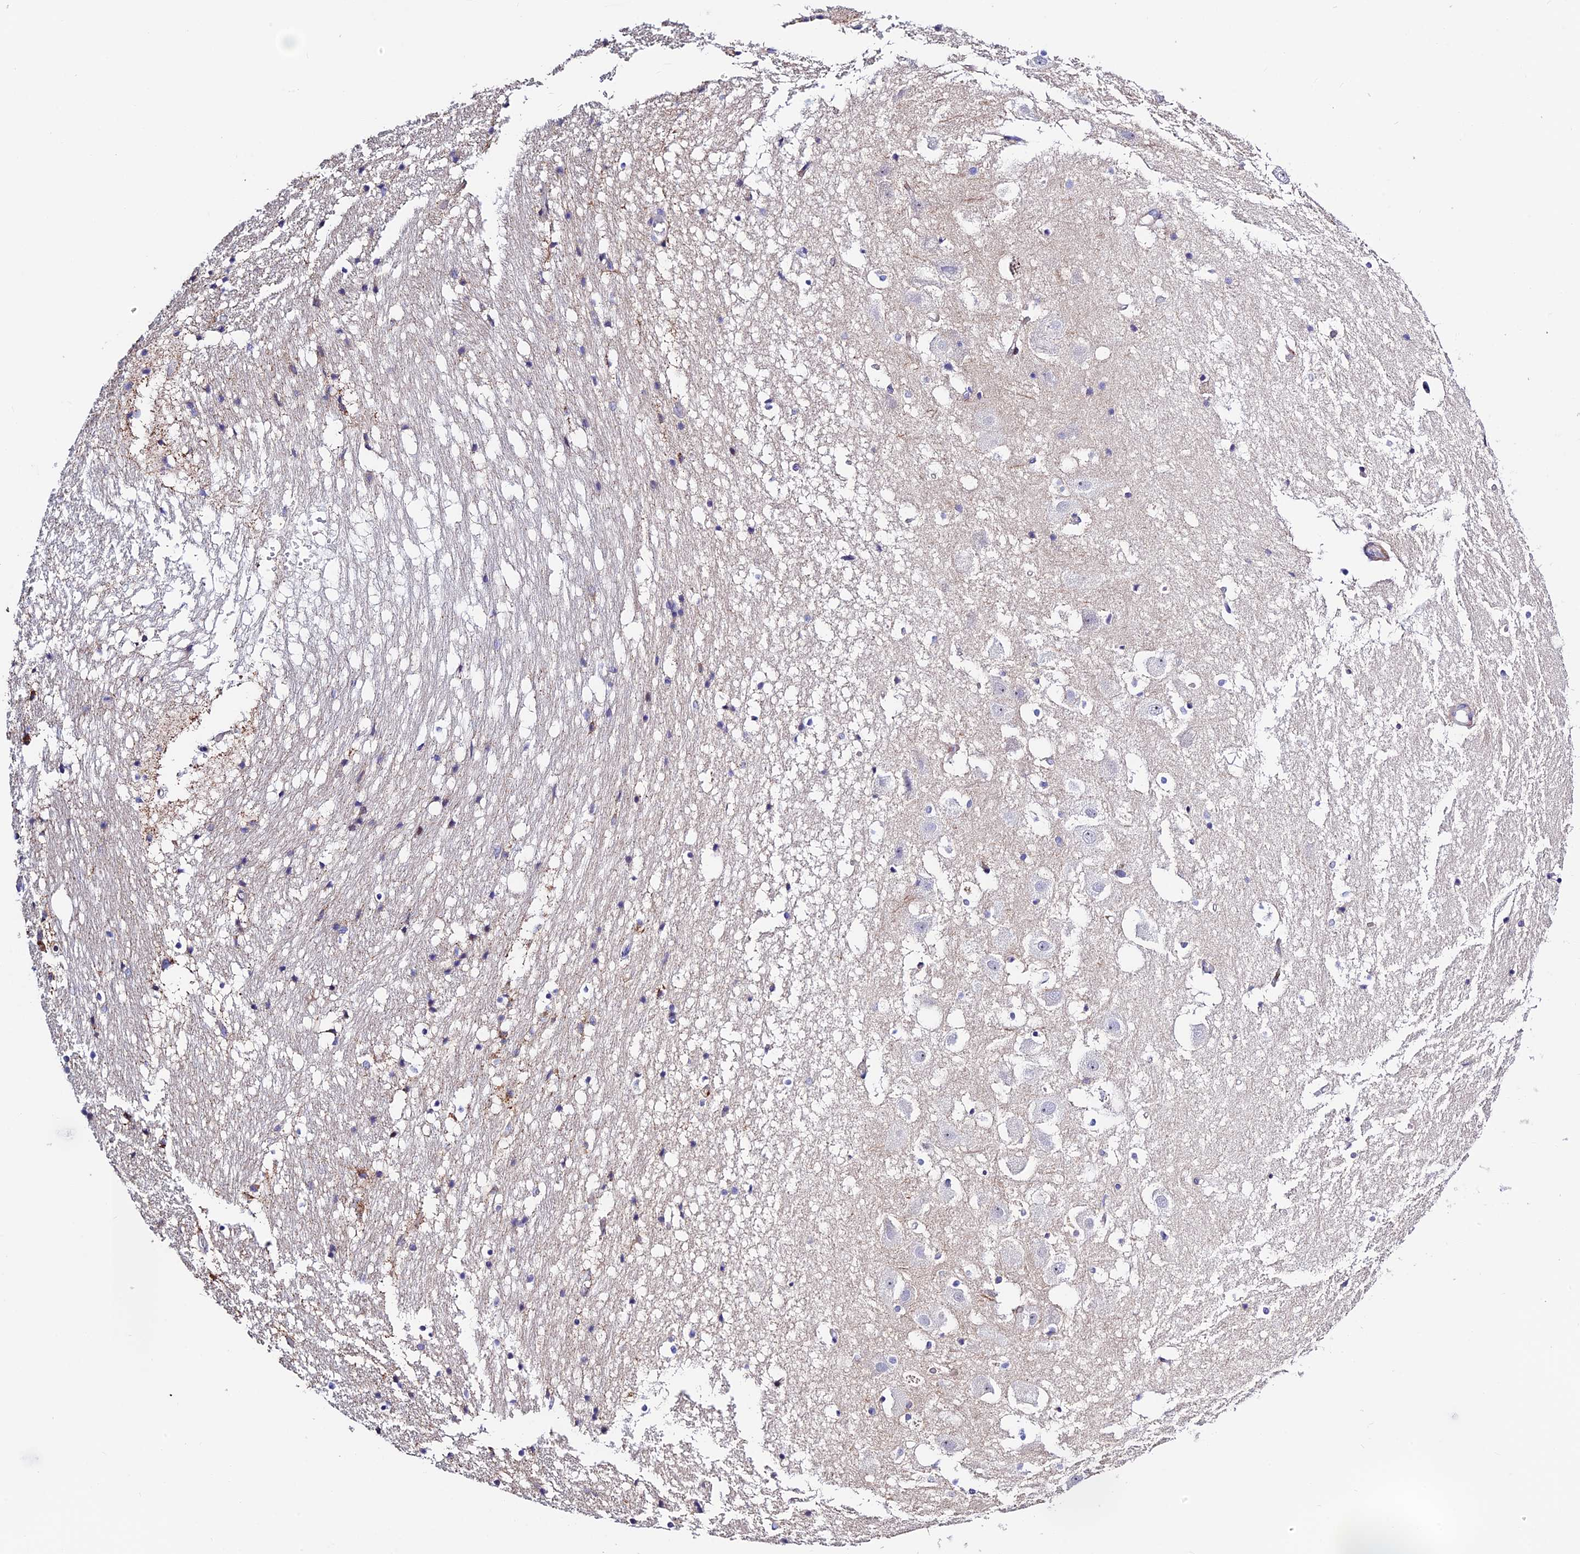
{"staining": {"intensity": "negative", "quantity": "none", "location": "none"}, "tissue": "hippocampus", "cell_type": "Glial cells", "image_type": "normal", "snomed": [{"axis": "morphology", "description": "Normal tissue, NOS"}, {"axis": "topography", "description": "Hippocampus"}], "caption": "Histopathology image shows no protein expression in glial cells of benign hippocampus. (DAB (3,3'-diaminobenzidine) immunohistochemistry, high magnification).", "gene": "PRIM1", "patient": {"sex": "female", "age": 52}}